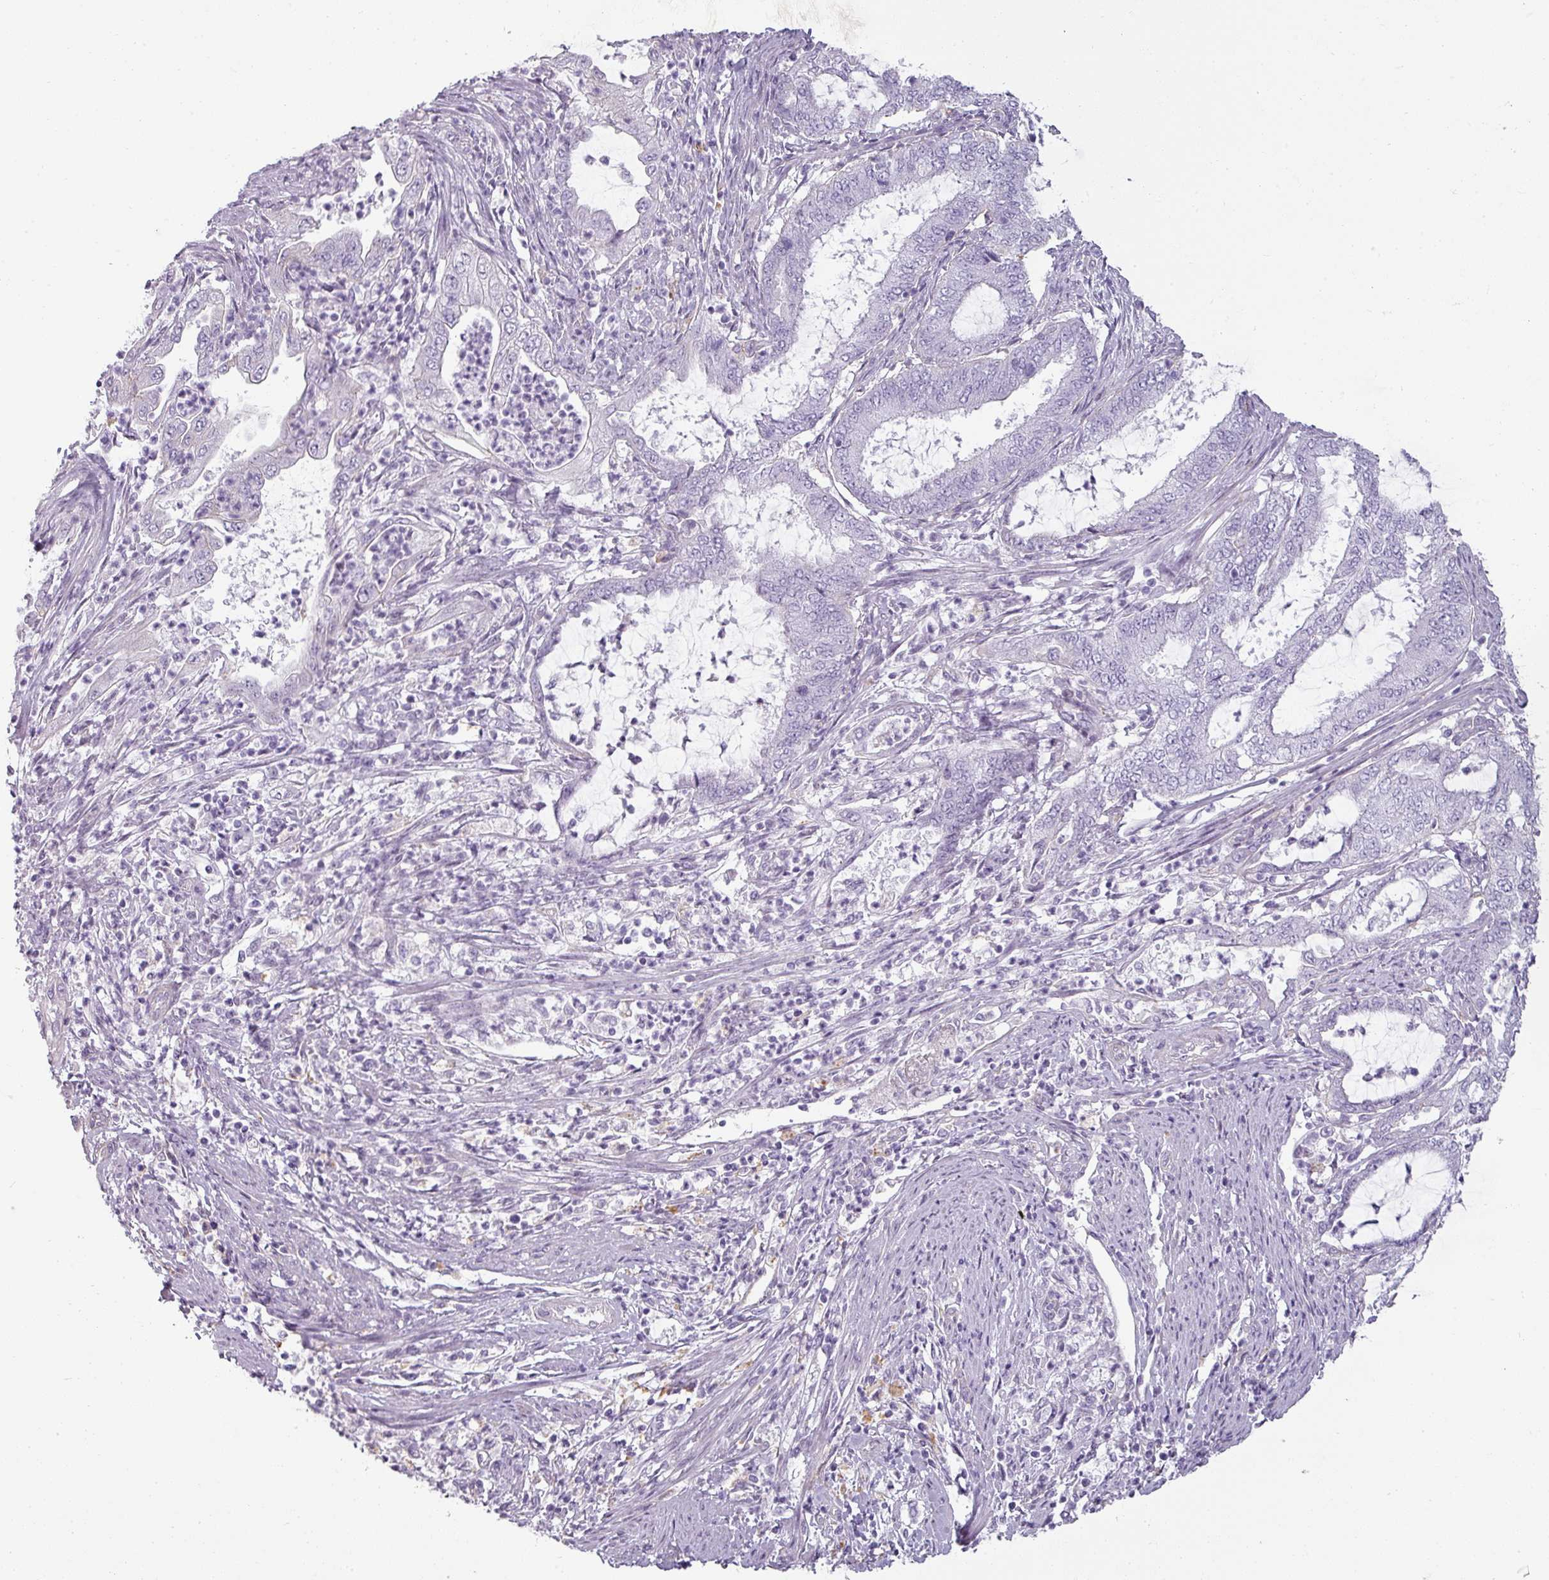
{"staining": {"intensity": "negative", "quantity": "none", "location": "none"}, "tissue": "endometrial cancer", "cell_type": "Tumor cells", "image_type": "cancer", "snomed": [{"axis": "morphology", "description": "Adenocarcinoma, NOS"}, {"axis": "topography", "description": "Endometrium"}], "caption": "Protein analysis of endometrial cancer (adenocarcinoma) demonstrates no significant positivity in tumor cells. (Stains: DAB (3,3'-diaminobenzidine) IHC with hematoxylin counter stain, Microscopy: brightfield microscopy at high magnification).", "gene": "ASB1", "patient": {"sex": "female", "age": 51}}